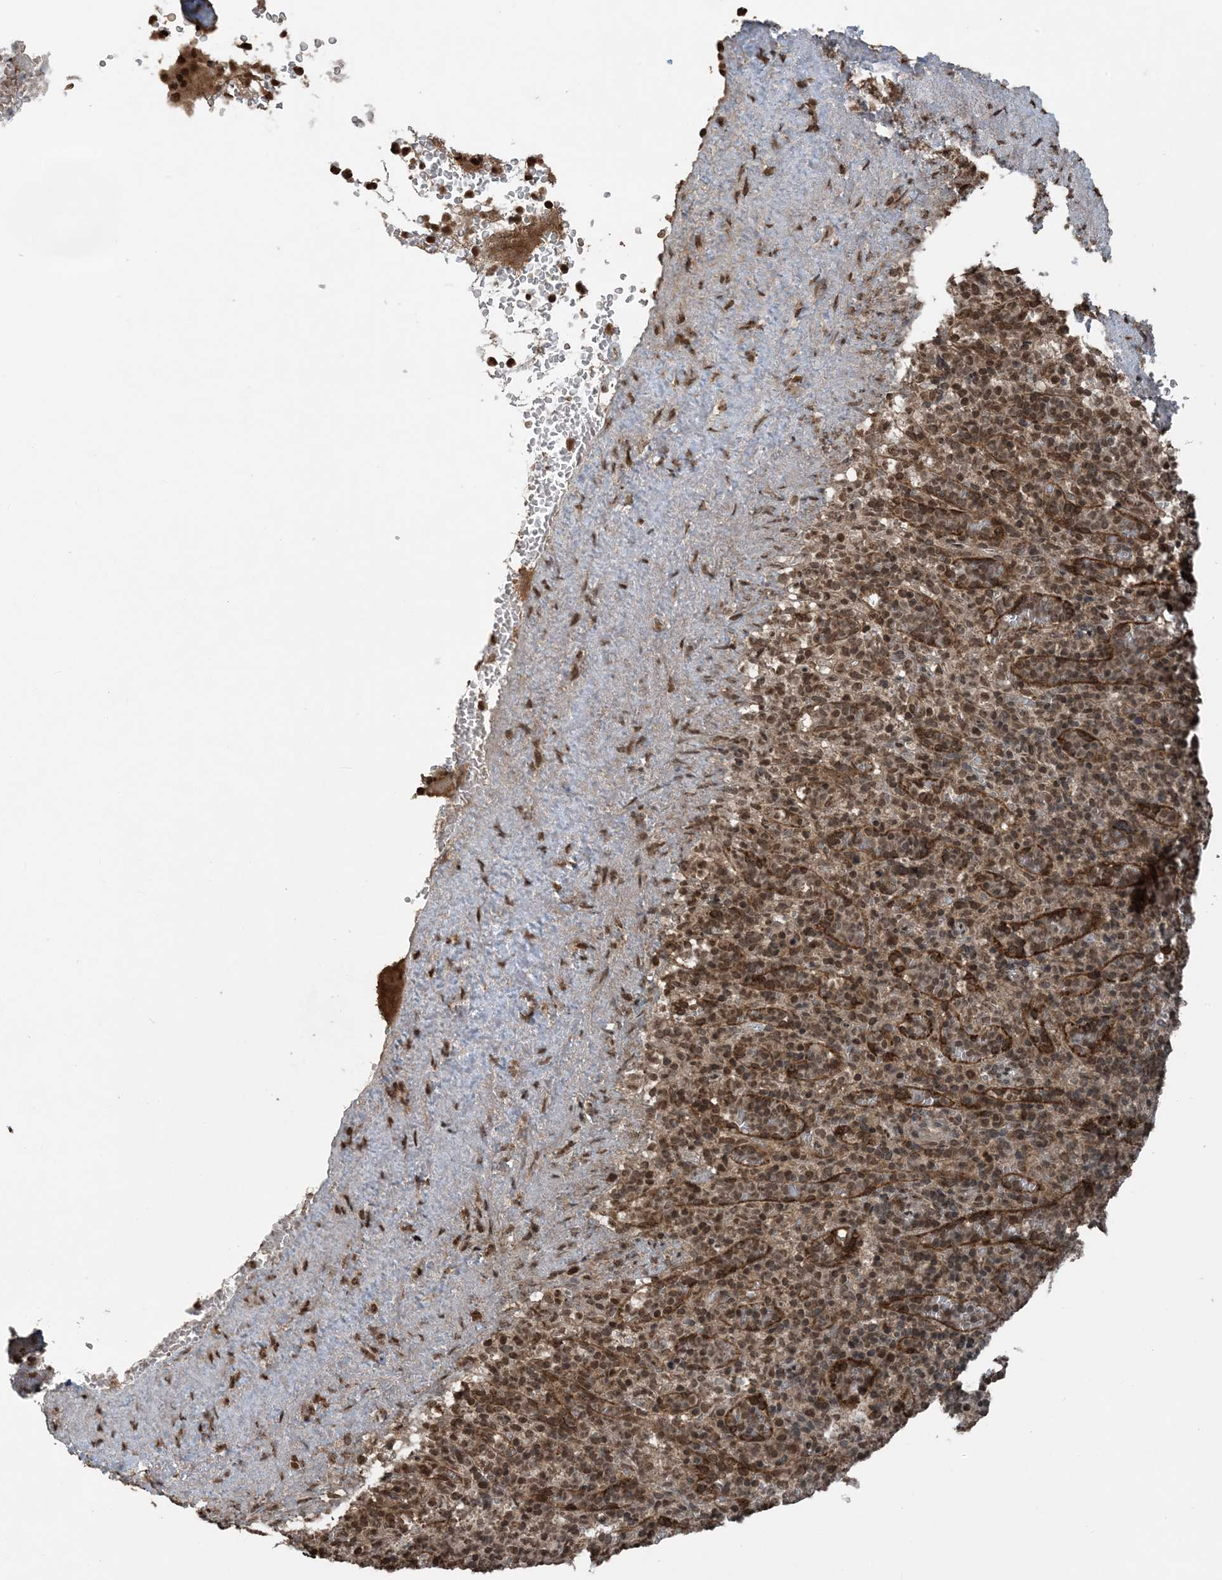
{"staining": {"intensity": "moderate", "quantity": "25%-75%", "location": "nuclear"}, "tissue": "spleen", "cell_type": "Cells in red pulp", "image_type": "normal", "snomed": [{"axis": "morphology", "description": "Normal tissue, NOS"}, {"axis": "topography", "description": "Spleen"}], "caption": "This is a micrograph of immunohistochemistry (IHC) staining of normal spleen, which shows moderate staining in the nuclear of cells in red pulp.", "gene": "ZFAND2B", "patient": {"sex": "female", "age": 74}}